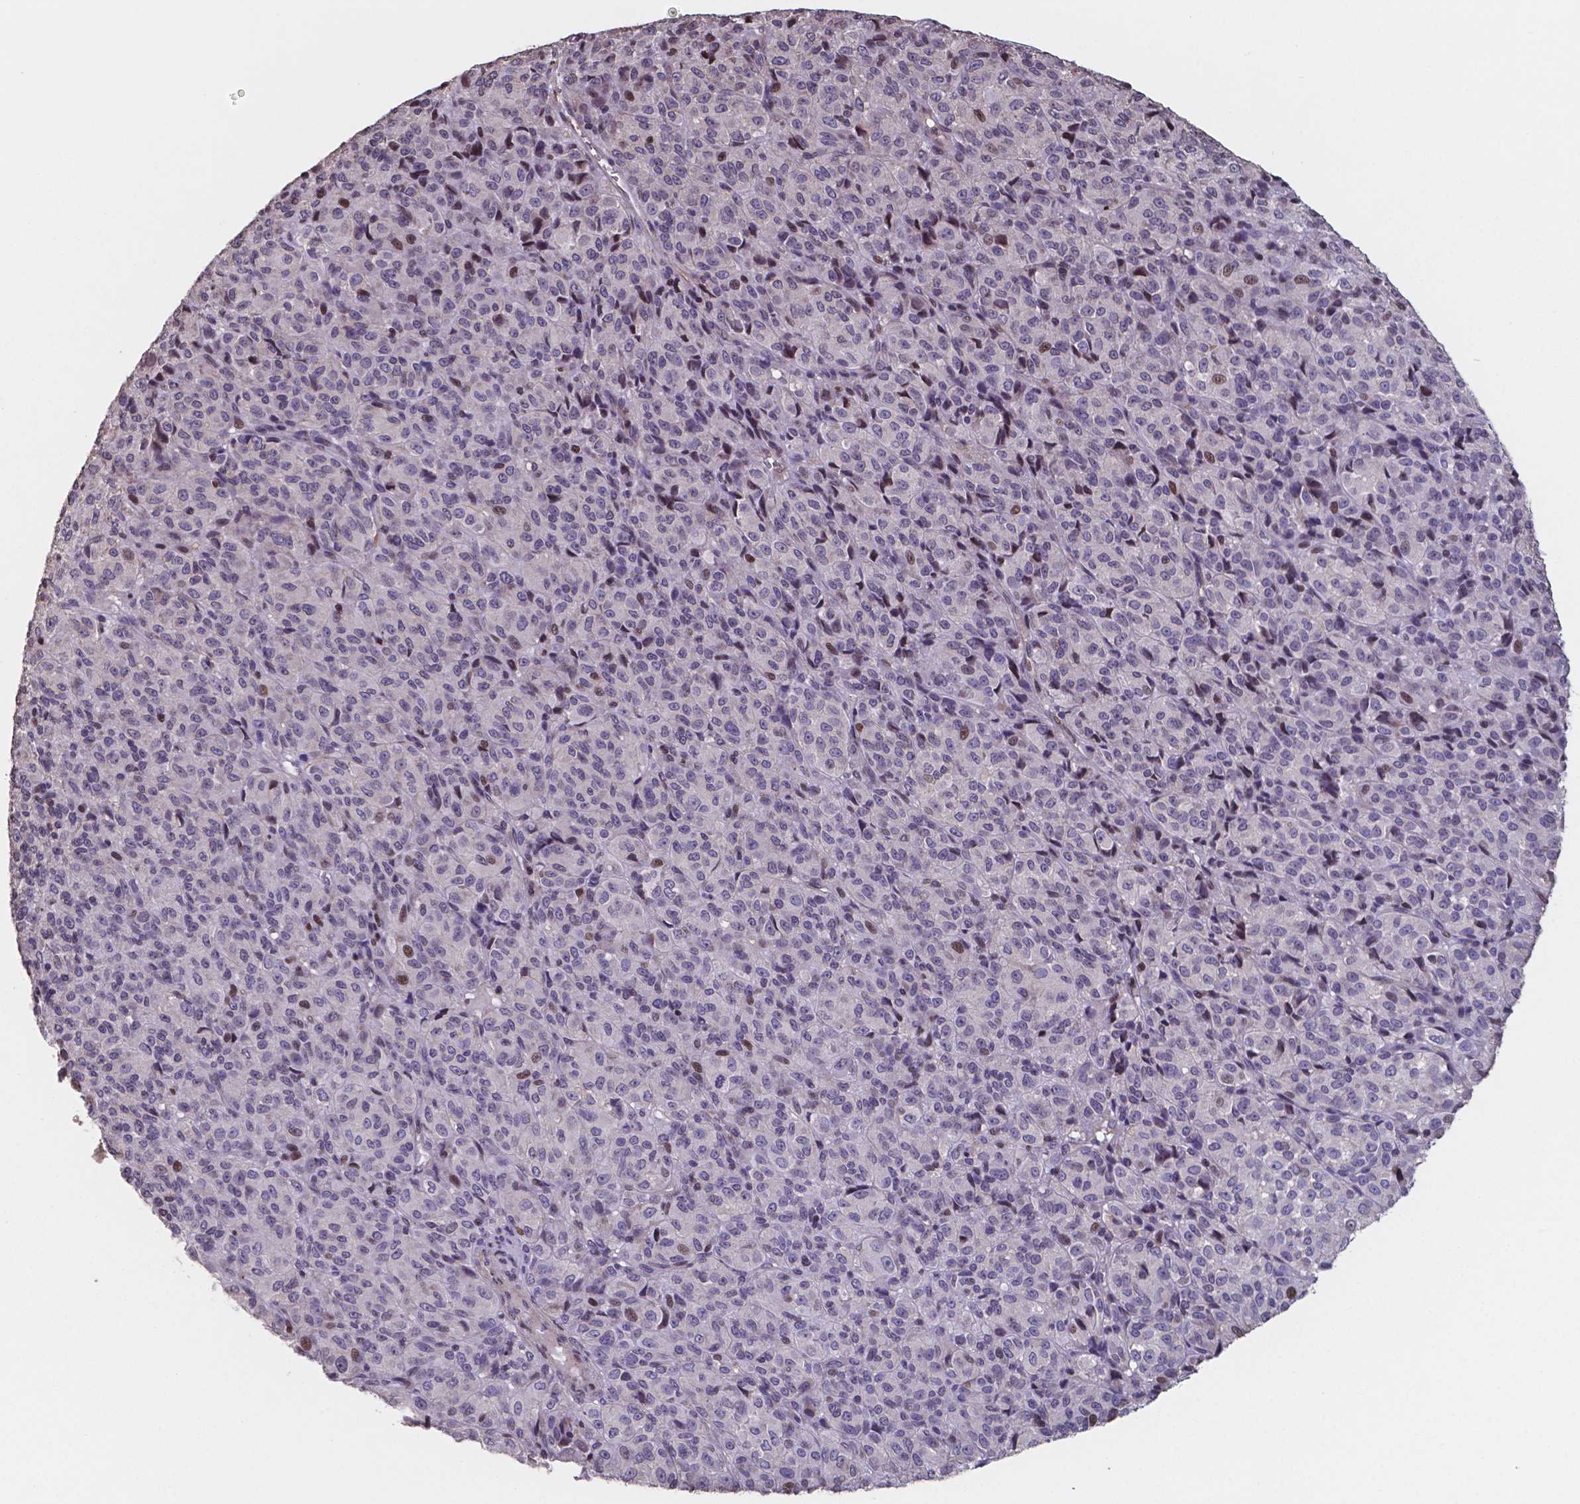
{"staining": {"intensity": "weak", "quantity": "<25%", "location": "nuclear"}, "tissue": "melanoma", "cell_type": "Tumor cells", "image_type": "cancer", "snomed": [{"axis": "morphology", "description": "Malignant melanoma, Metastatic site"}, {"axis": "topography", "description": "Brain"}], "caption": "A high-resolution histopathology image shows IHC staining of malignant melanoma (metastatic site), which reveals no significant expression in tumor cells.", "gene": "MLC1", "patient": {"sex": "female", "age": 56}}